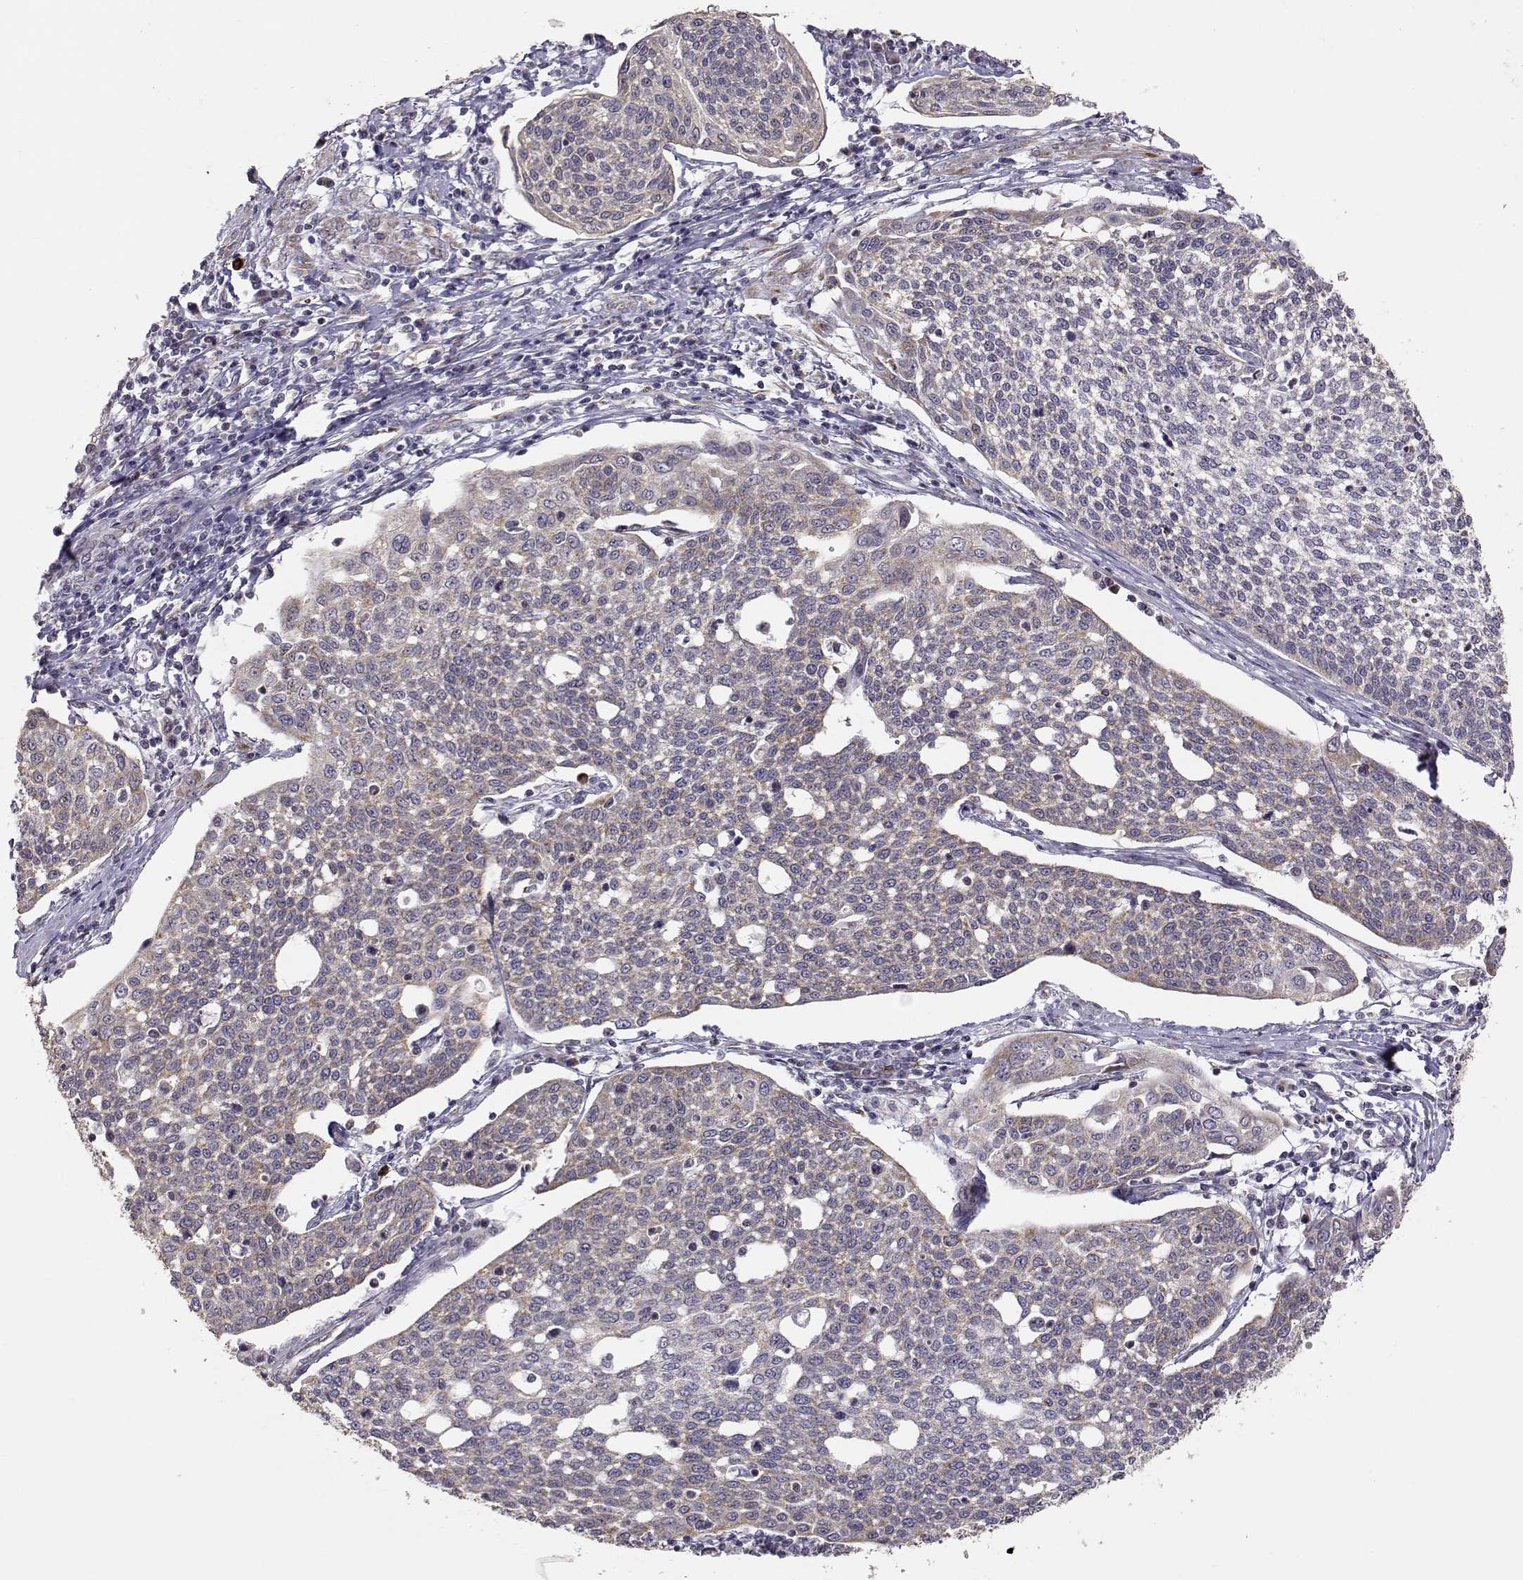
{"staining": {"intensity": "weak", "quantity": ">75%", "location": "cytoplasmic/membranous"}, "tissue": "cervical cancer", "cell_type": "Tumor cells", "image_type": "cancer", "snomed": [{"axis": "morphology", "description": "Squamous cell carcinoma, NOS"}, {"axis": "topography", "description": "Cervix"}], "caption": "Immunohistochemical staining of human cervical squamous cell carcinoma demonstrates low levels of weak cytoplasmic/membranous protein expression in about >75% of tumor cells. The staining is performed using DAB (3,3'-diaminobenzidine) brown chromogen to label protein expression. The nuclei are counter-stained blue using hematoxylin.", "gene": "EXOG", "patient": {"sex": "female", "age": 34}}